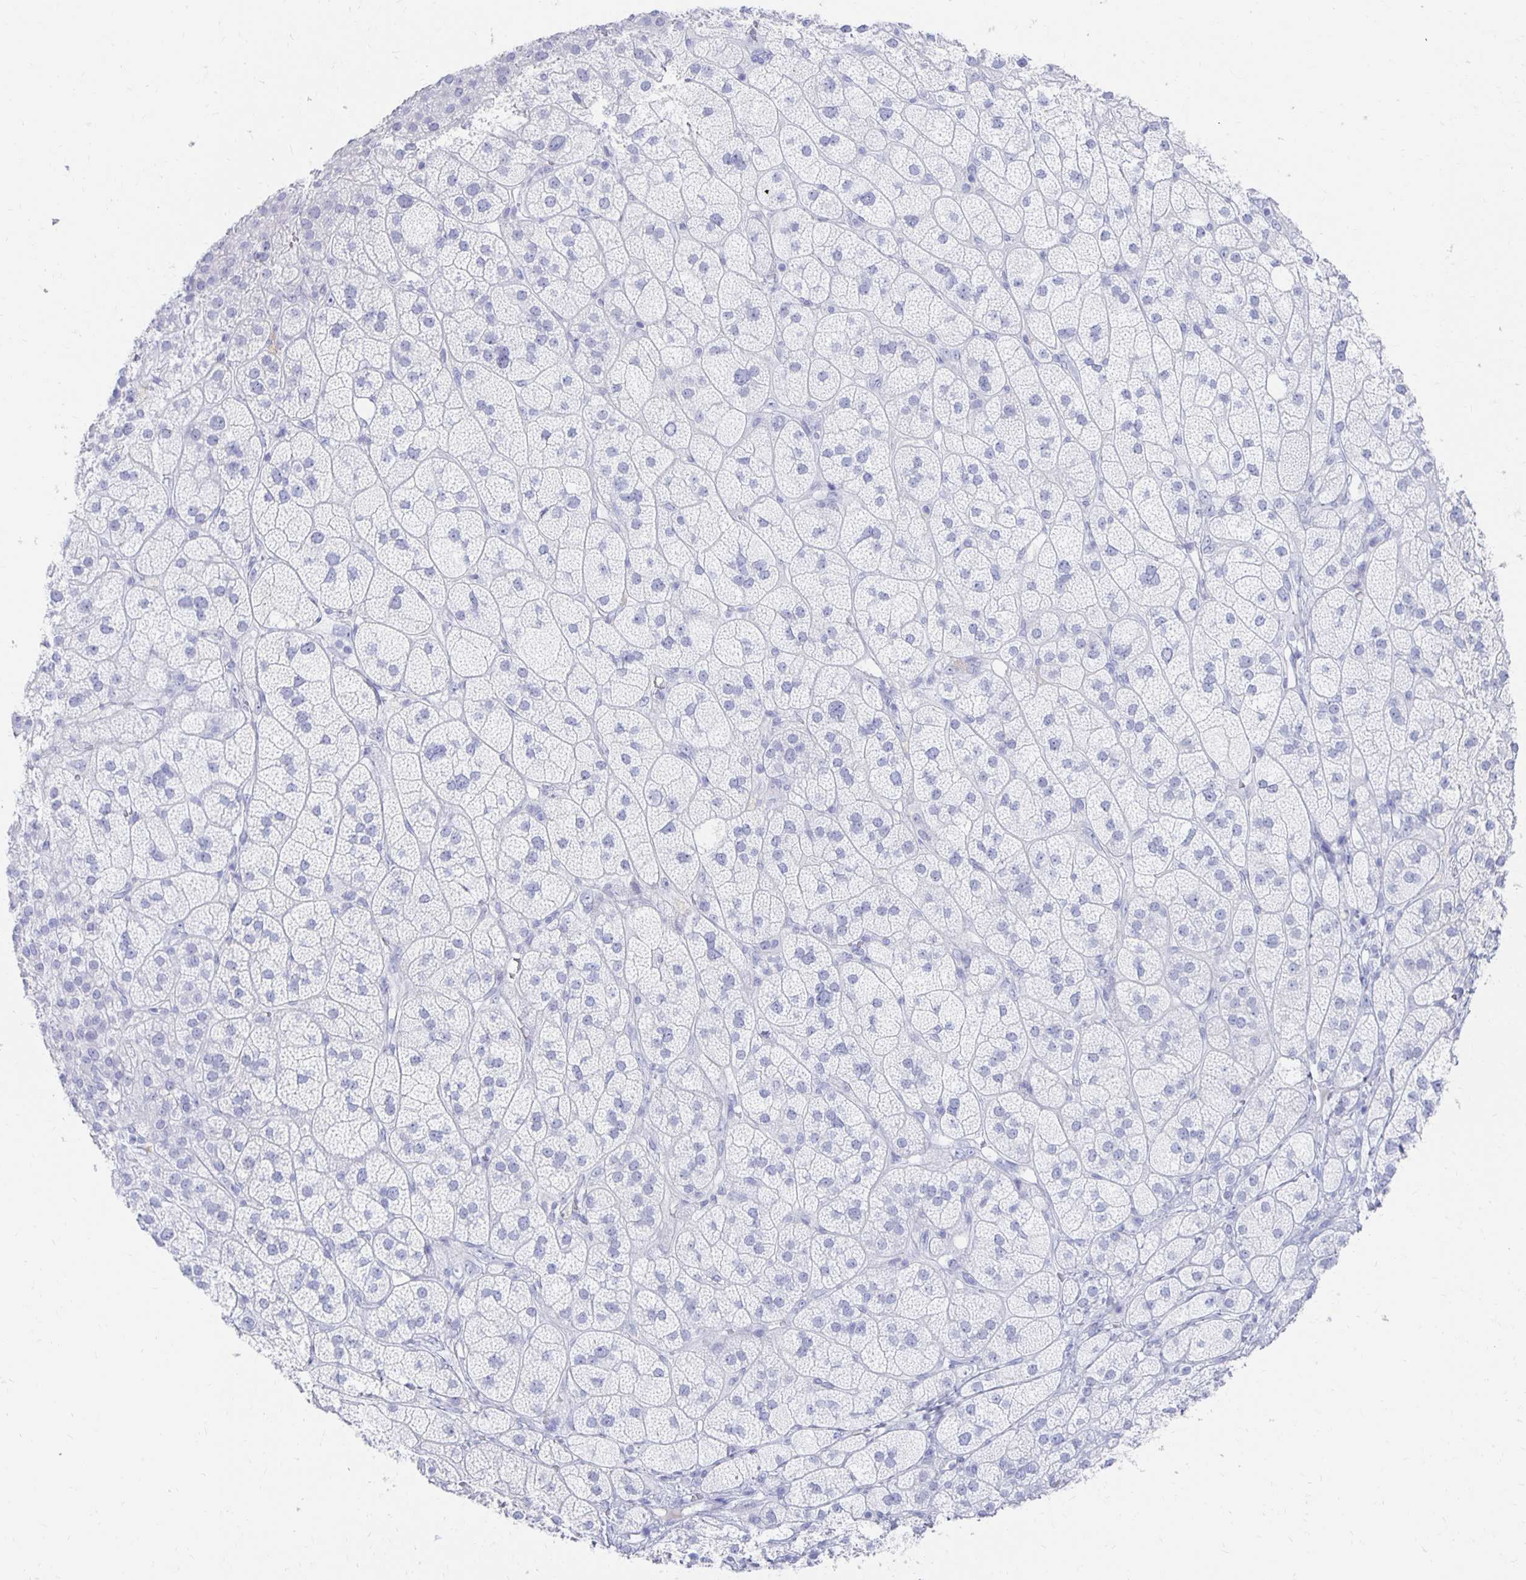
{"staining": {"intensity": "negative", "quantity": "none", "location": "none"}, "tissue": "adrenal gland", "cell_type": "Glandular cells", "image_type": "normal", "snomed": [{"axis": "morphology", "description": "Normal tissue, NOS"}, {"axis": "topography", "description": "Adrenal gland"}], "caption": "A high-resolution micrograph shows immunohistochemistry staining of unremarkable adrenal gland, which shows no significant positivity in glandular cells.", "gene": "PRDM7", "patient": {"sex": "female", "age": 60}}